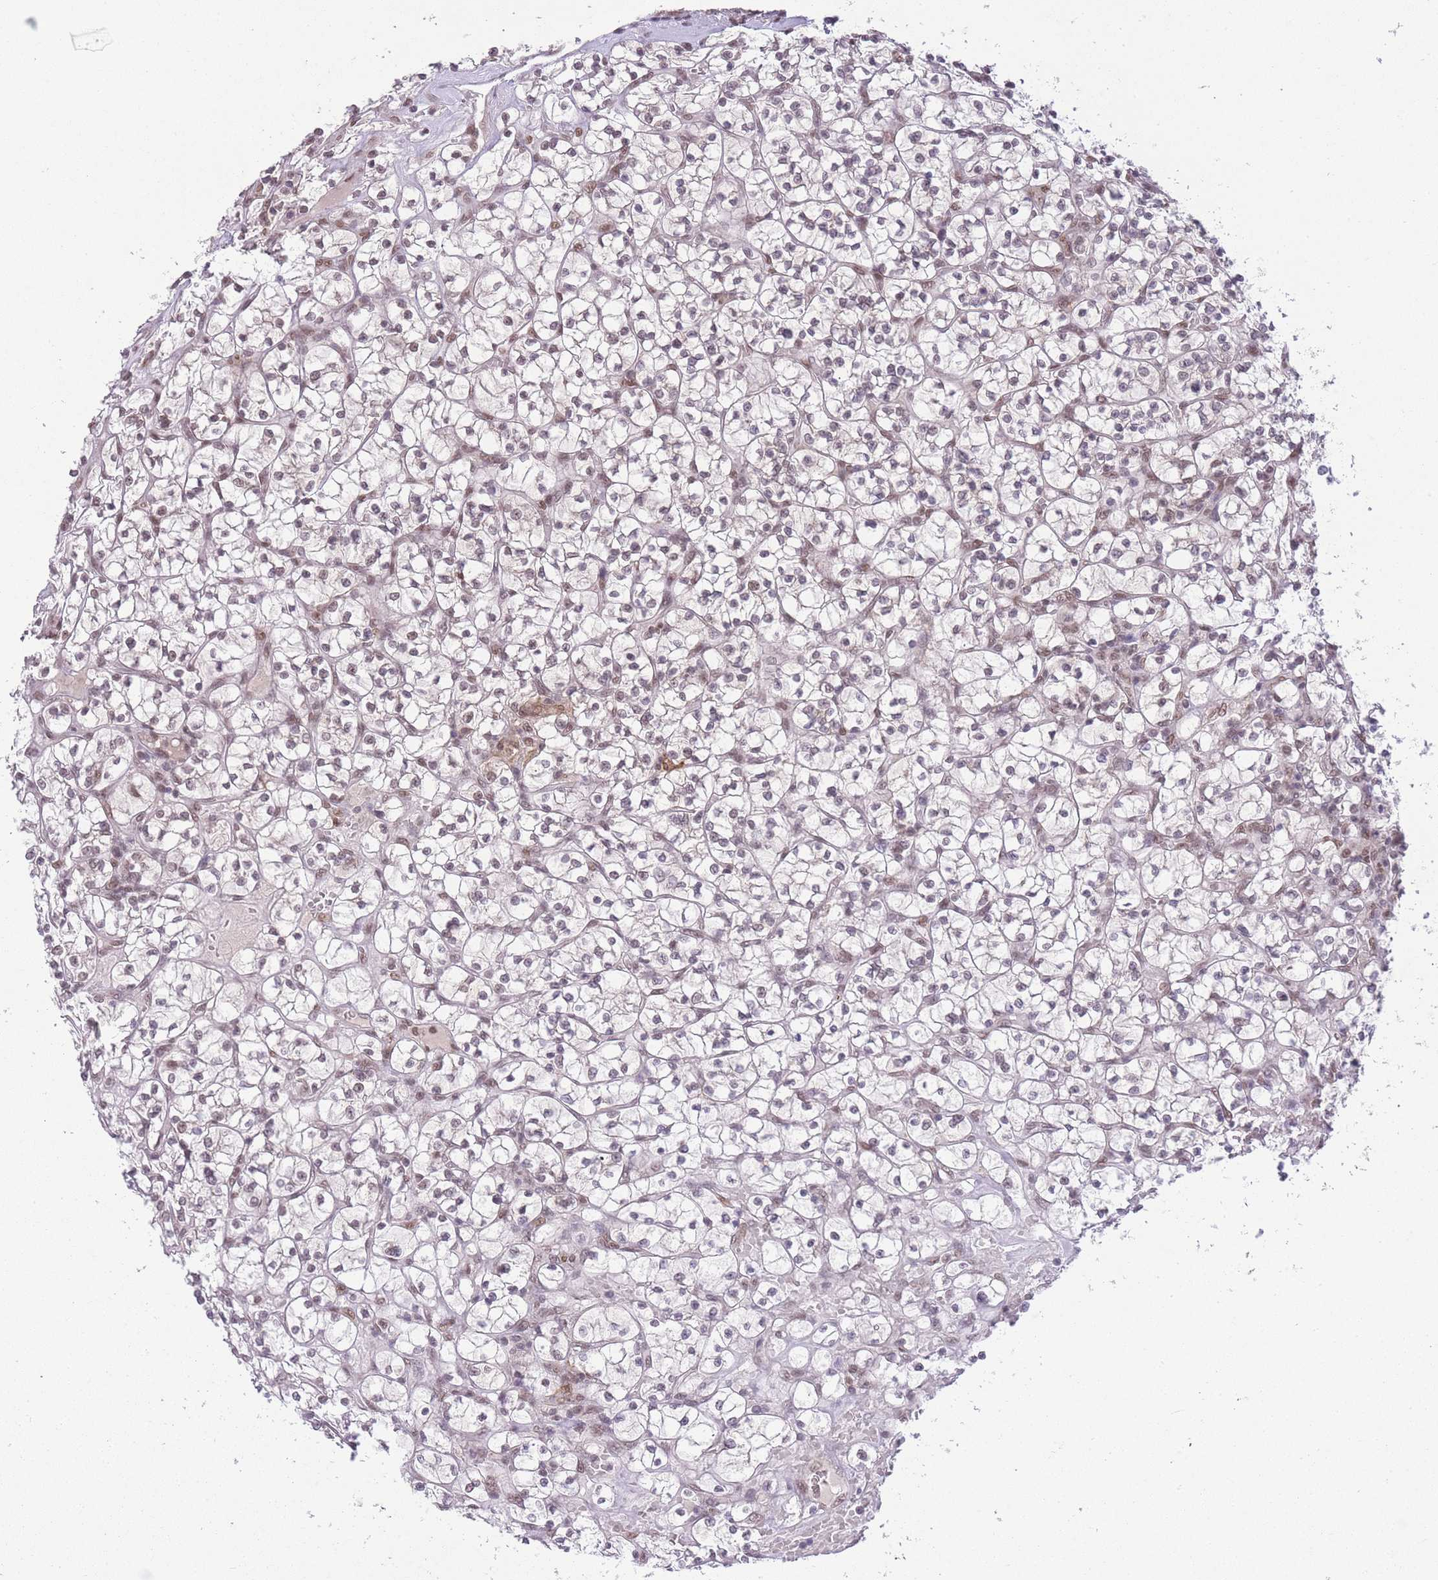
{"staining": {"intensity": "moderate", "quantity": "25%-75%", "location": "nuclear"}, "tissue": "renal cancer", "cell_type": "Tumor cells", "image_type": "cancer", "snomed": [{"axis": "morphology", "description": "Adenocarcinoma, NOS"}, {"axis": "topography", "description": "Kidney"}], "caption": "The photomicrograph demonstrates a brown stain indicating the presence of a protein in the nuclear of tumor cells in renal adenocarcinoma.", "gene": "TMED3", "patient": {"sex": "female", "age": 64}}